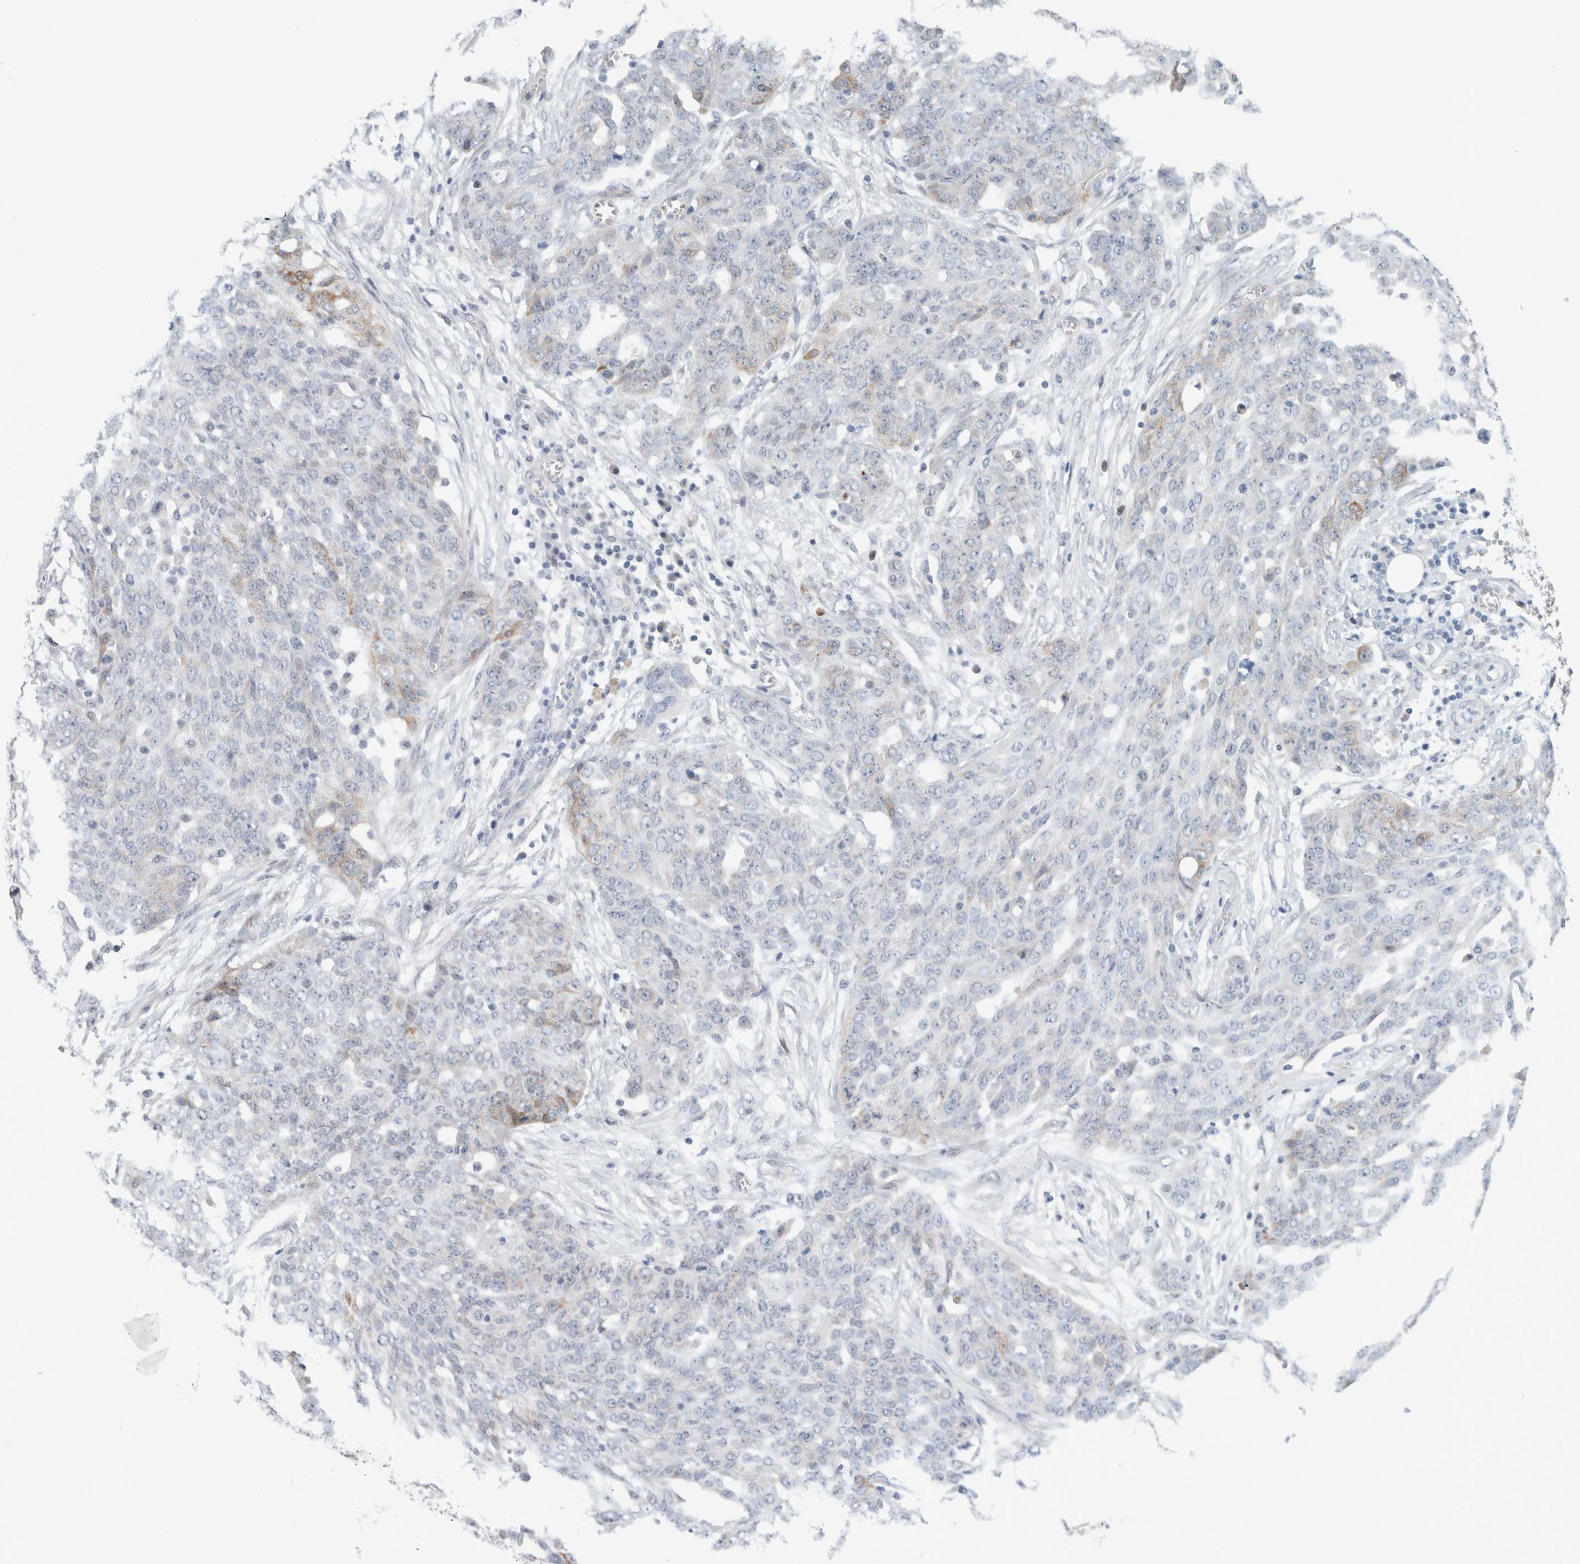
{"staining": {"intensity": "moderate", "quantity": "<25%", "location": "cytoplasmic/membranous"}, "tissue": "ovarian cancer", "cell_type": "Tumor cells", "image_type": "cancer", "snomed": [{"axis": "morphology", "description": "Cystadenocarcinoma, serous, NOS"}, {"axis": "topography", "description": "Soft tissue"}, {"axis": "topography", "description": "Ovary"}], "caption": "Serous cystadenocarcinoma (ovarian) stained with a protein marker displays moderate staining in tumor cells.", "gene": "CRAT", "patient": {"sex": "female", "age": 57}}